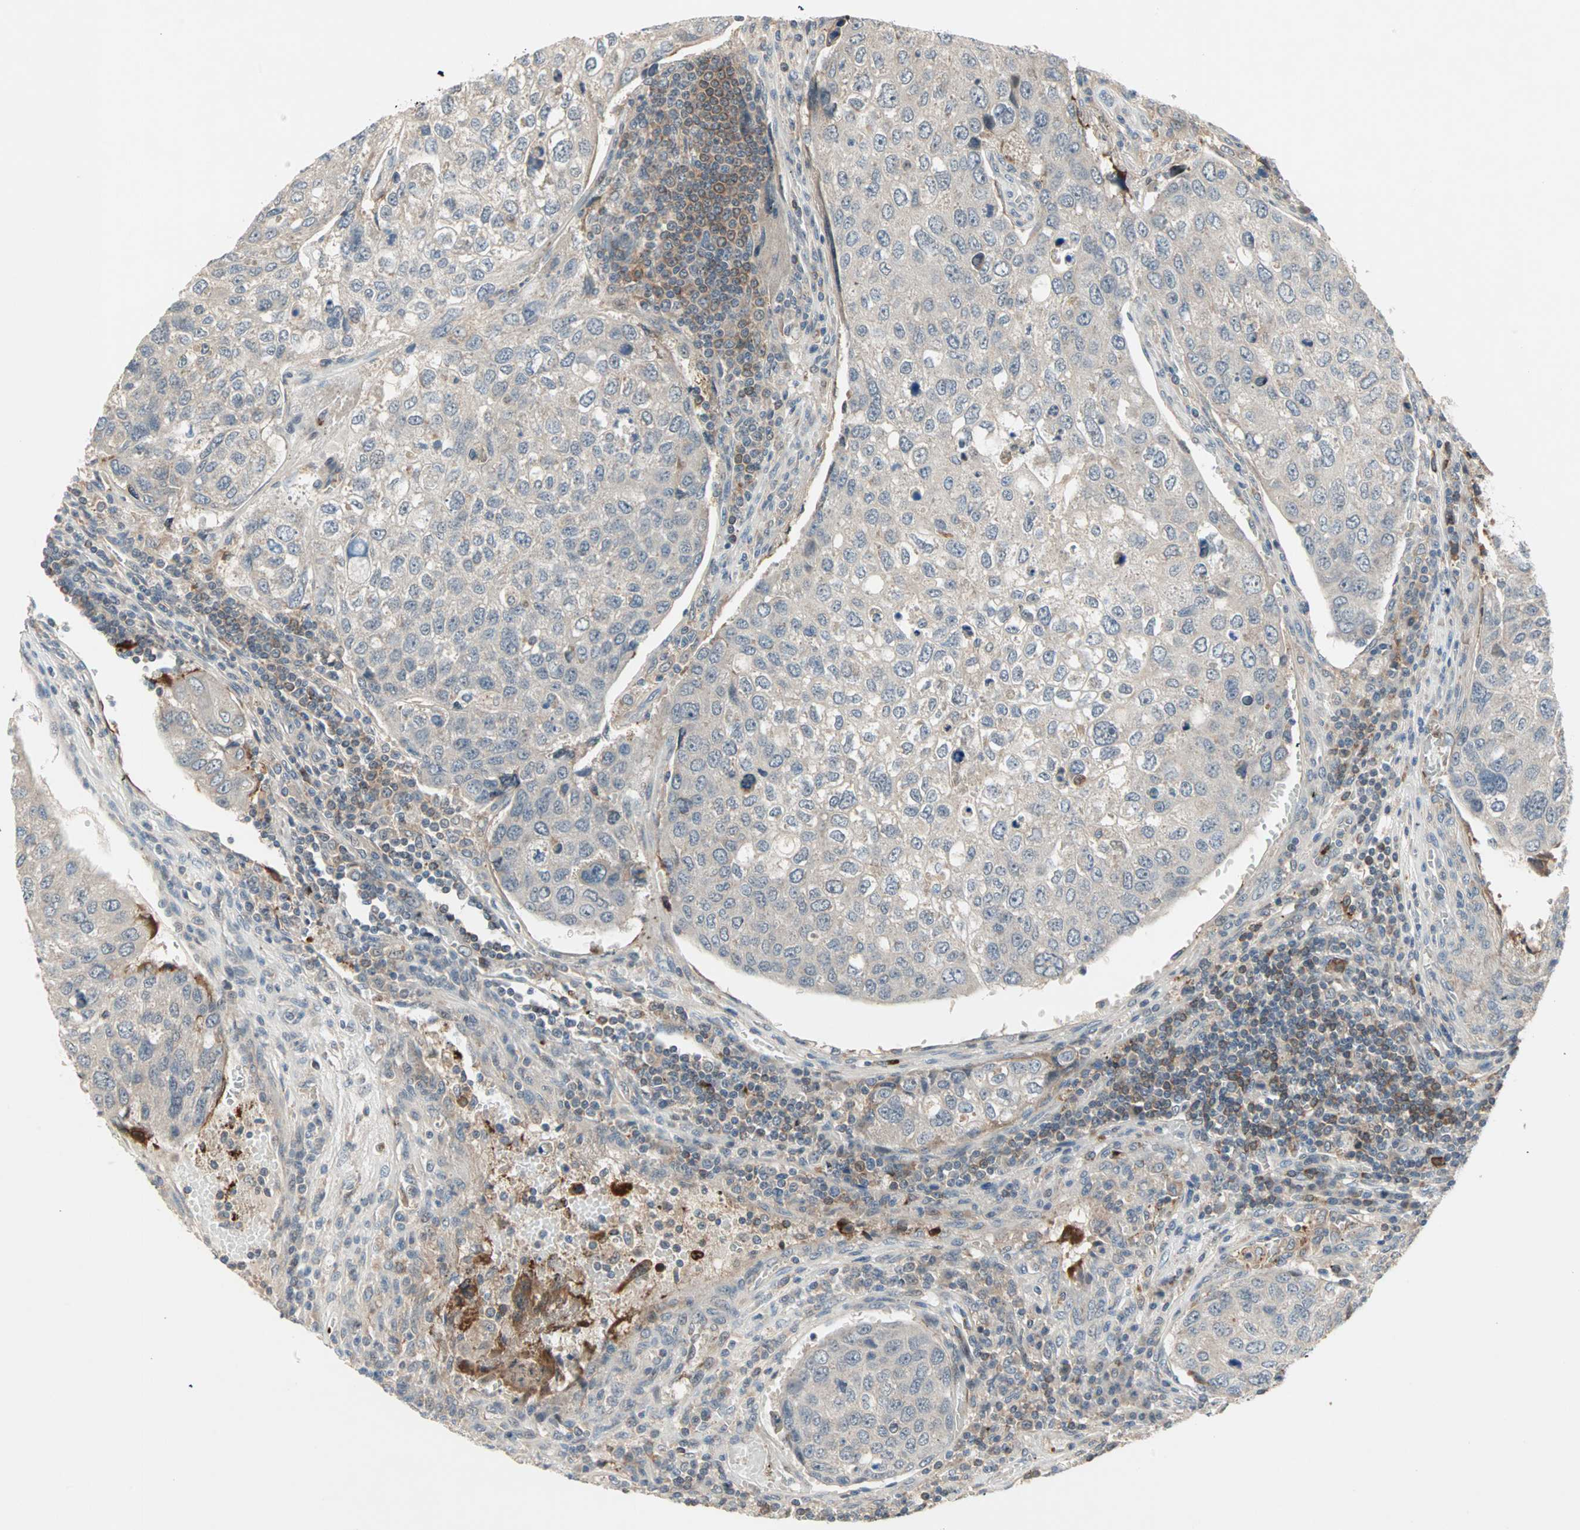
{"staining": {"intensity": "negative", "quantity": "none", "location": "none"}, "tissue": "urothelial cancer", "cell_type": "Tumor cells", "image_type": "cancer", "snomed": [{"axis": "morphology", "description": "Urothelial carcinoma, High grade"}, {"axis": "topography", "description": "Lymph node"}, {"axis": "topography", "description": "Urinary bladder"}], "caption": "The immunohistochemistry photomicrograph has no significant staining in tumor cells of urothelial cancer tissue. The staining was performed using DAB (3,3'-diaminobenzidine) to visualize the protein expression in brown, while the nuclei were stained in blue with hematoxylin (Magnification: 20x).", "gene": "PROS1", "patient": {"sex": "male", "age": 51}}